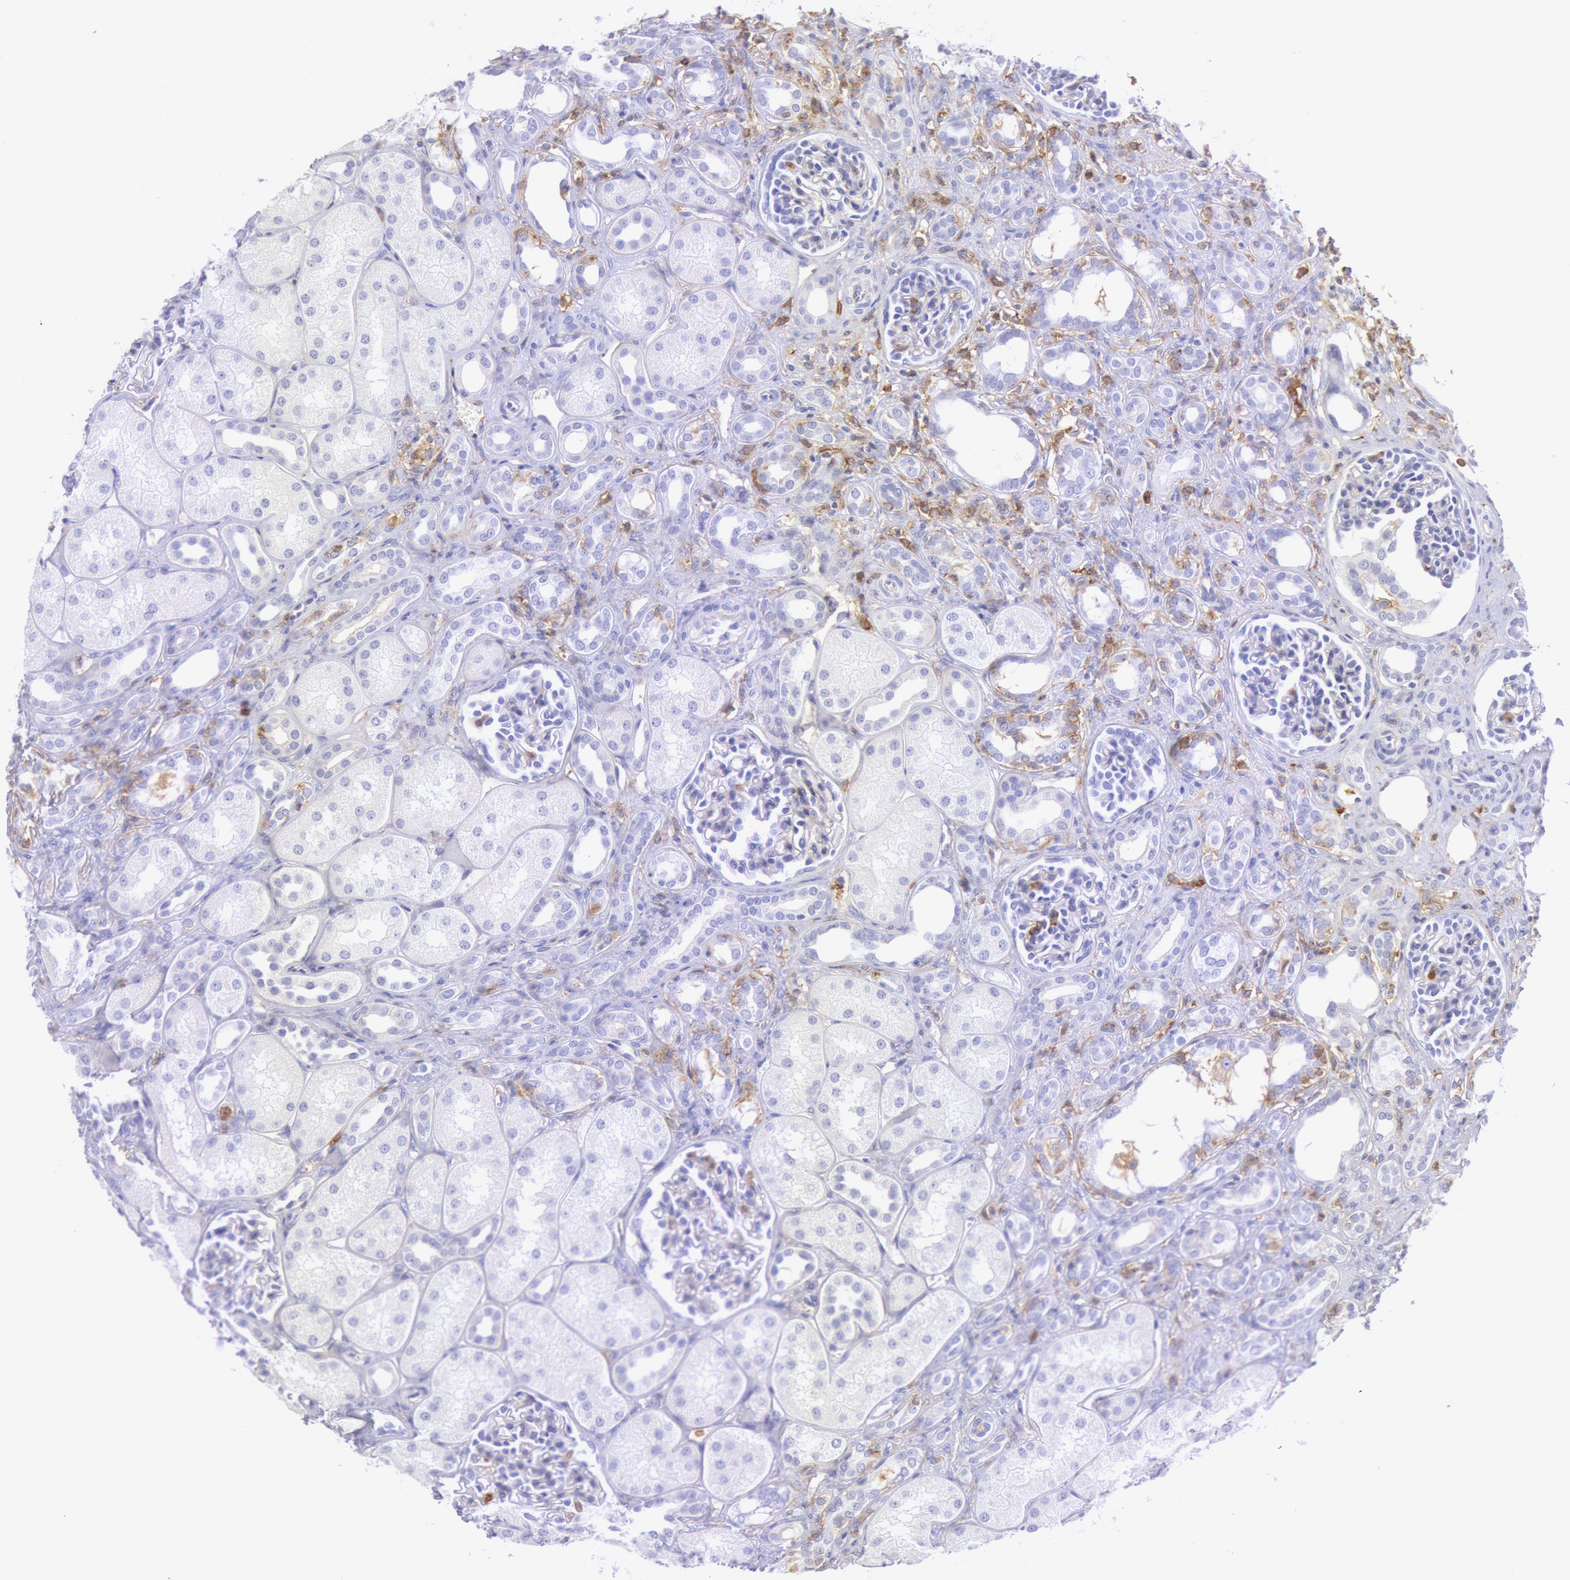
{"staining": {"intensity": "negative", "quantity": "none", "location": "none"}, "tissue": "kidney", "cell_type": "Cells in glomeruli", "image_type": "normal", "snomed": [{"axis": "morphology", "description": "Normal tissue, NOS"}, {"axis": "topography", "description": "Kidney"}], "caption": "Cells in glomeruli are negative for protein expression in unremarkable human kidney.", "gene": "LYN", "patient": {"sex": "male", "age": 7}}